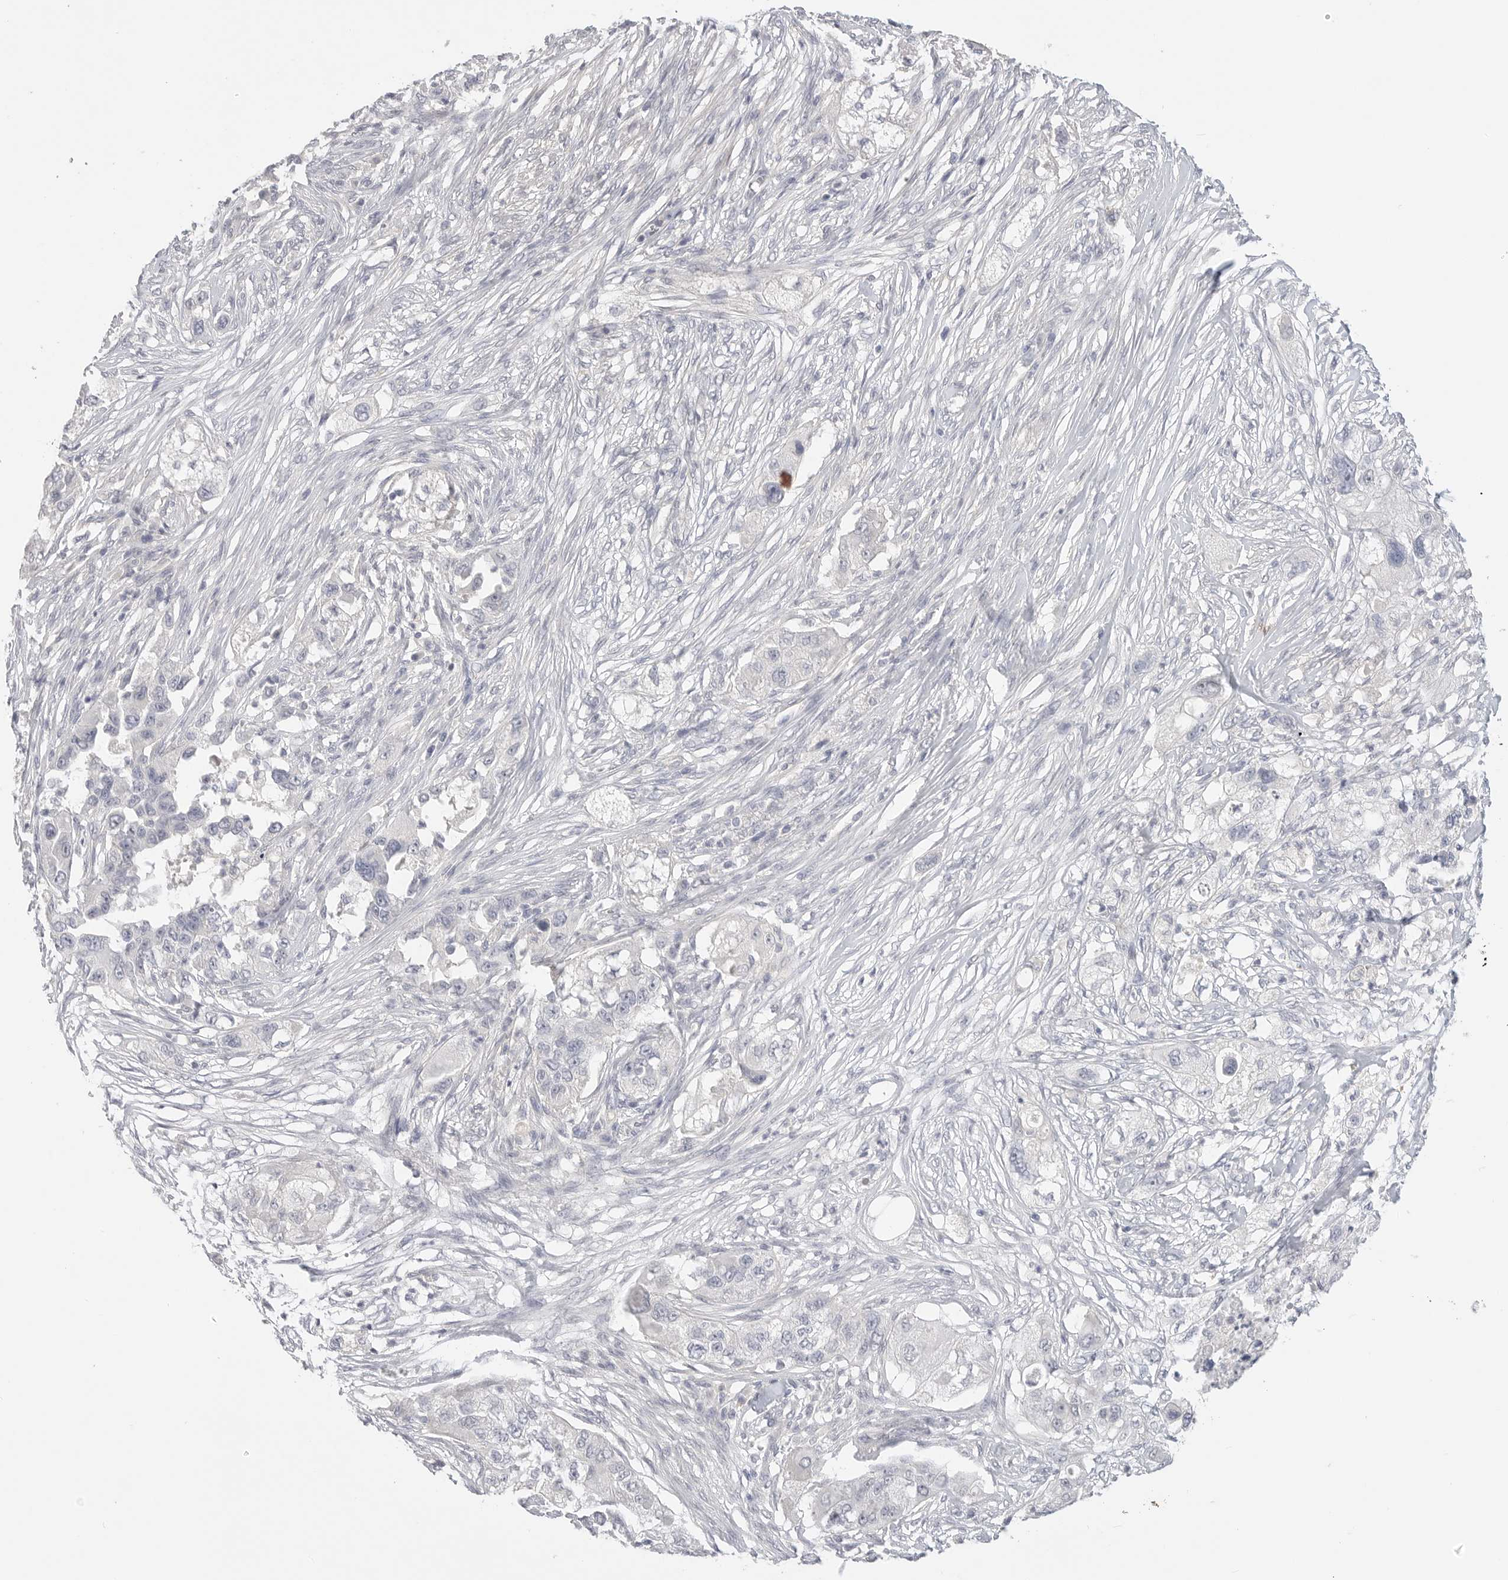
{"staining": {"intensity": "negative", "quantity": "none", "location": "none"}, "tissue": "pancreatic cancer", "cell_type": "Tumor cells", "image_type": "cancer", "snomed": [{"axis": "morphology", "description": "Adenocarcinoma, NOS"}, {"axis": "topography", "description": "Pancreas"}], "caption": "This is a image of immunohistochemistry staining of pancreatic cancer (adenocarcinoma), which shows no positivity in tumor cells. (Immunohistochemistry (ihc), brightfield microscopy, high magnification).", "gene": "FBN2", "patient": {"sex": "female", "age": 78}}